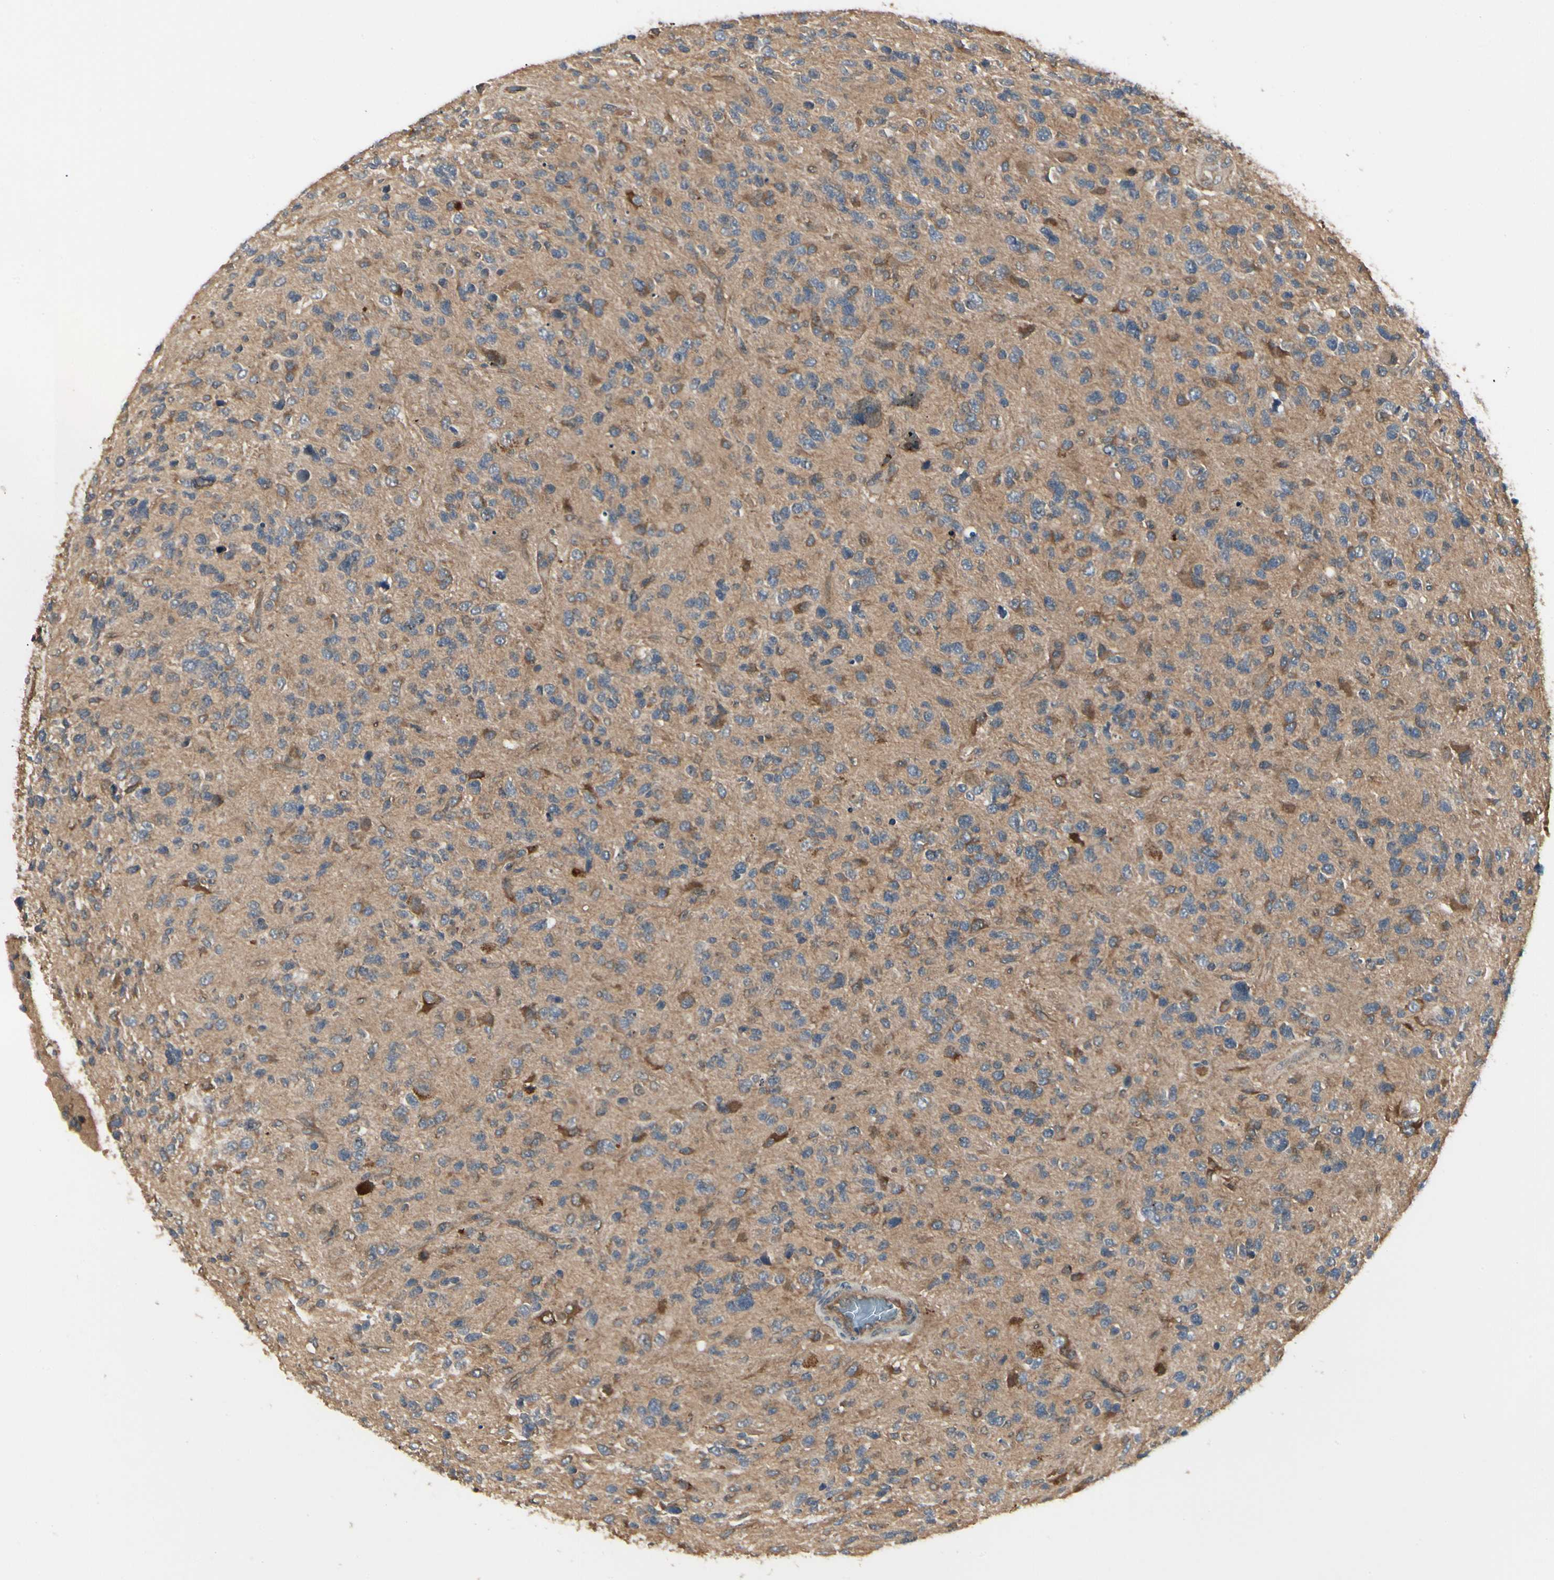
{"staining": {"intensity": "moderate", "quantity": ">75%", "location": "cytoplasmic/membranous"}, "tissue": "glioma", "cell_type": "Tumor cells", "image_type": "cancer", "snomed": [{"axis": "morphology", "description": "Glioma, malignant, High grade"}, {"axis": "topography", "description": "Brain"}], "caption": "Protein expression analysis of glioma reveals moderate cytoplasmic/membranous positivity in approximately >75% of tumor cells.", "gene": "RNF14", "patient": {"sex": "female", "age": 58}}